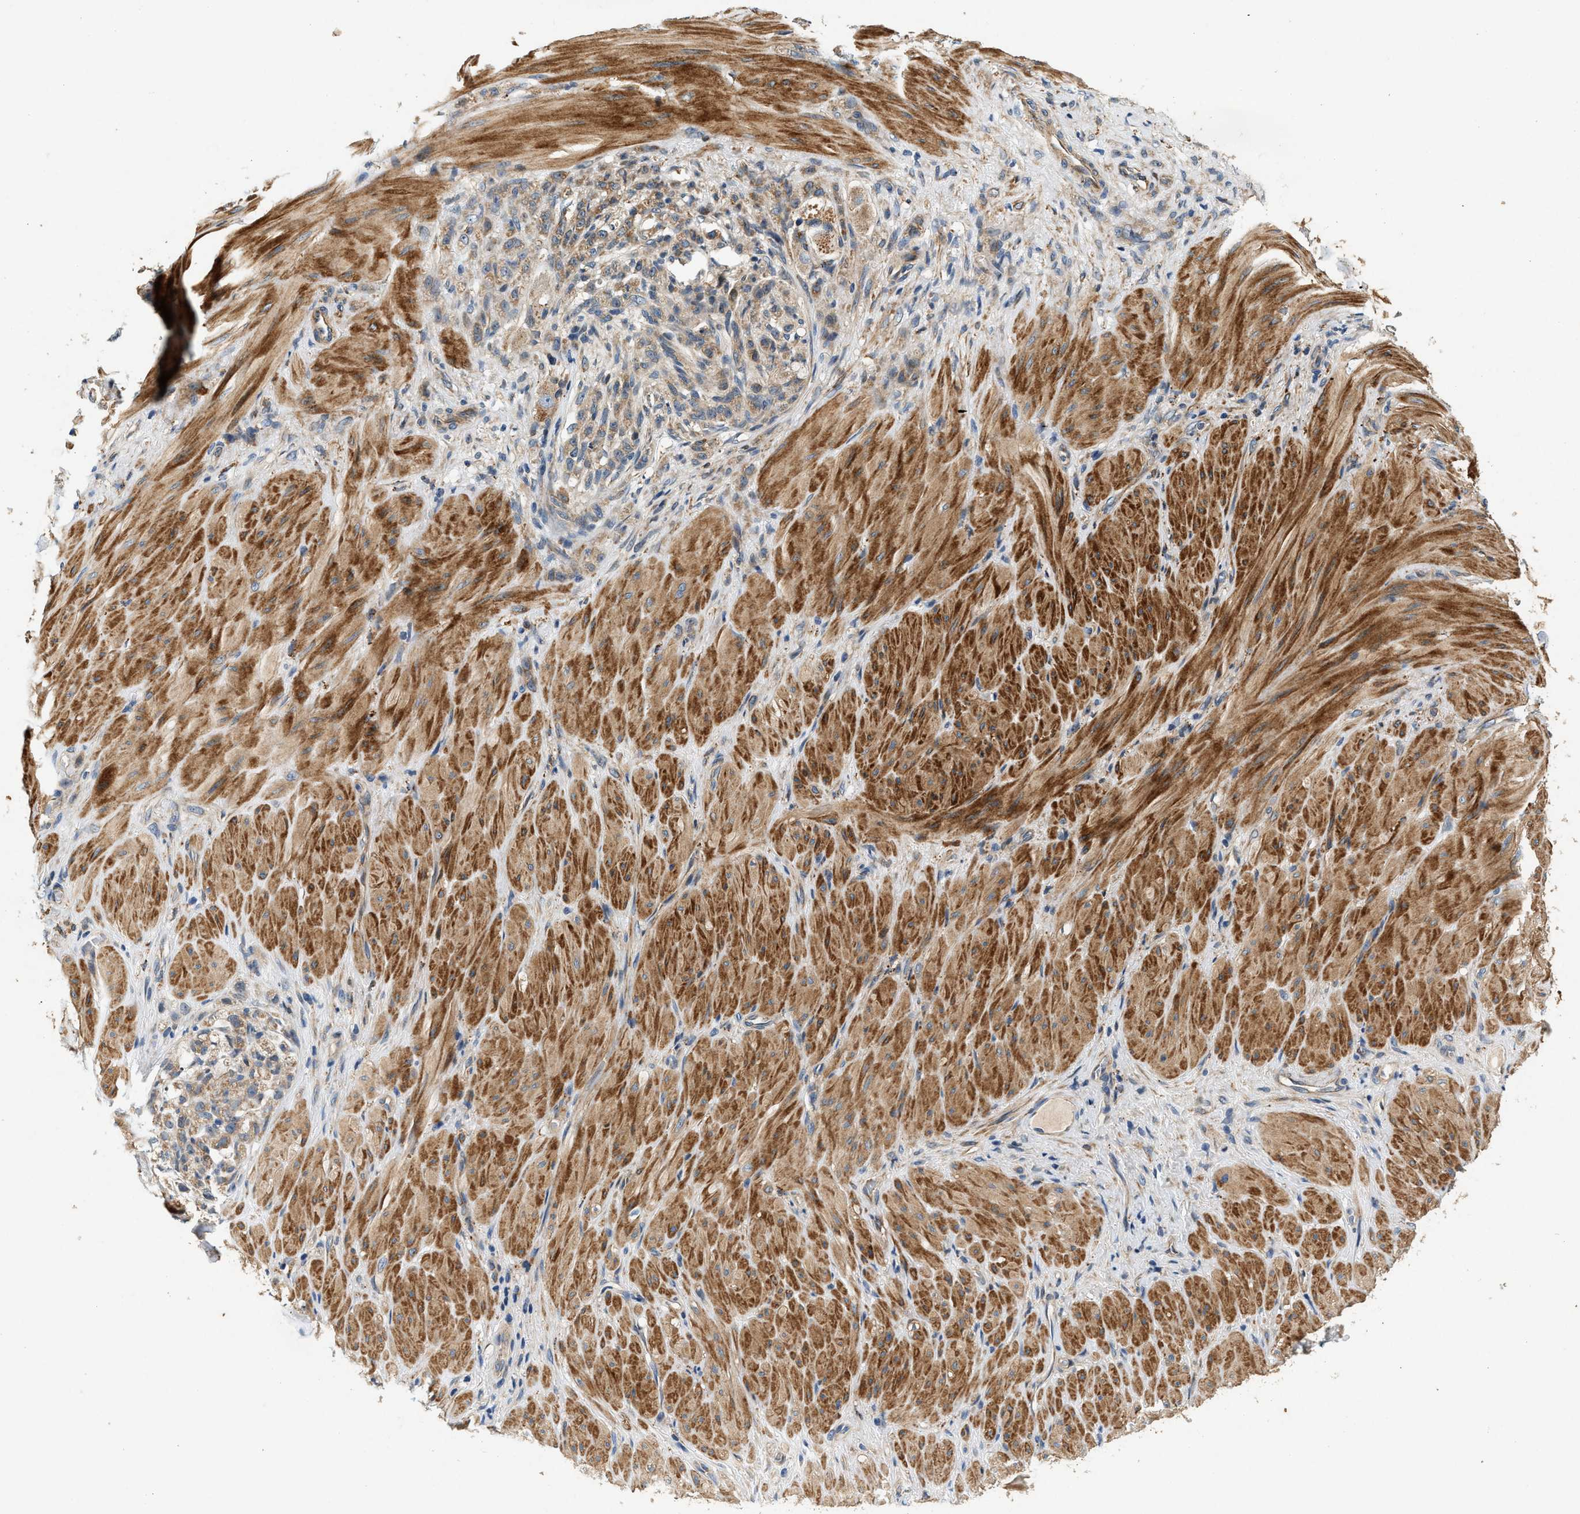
{"staining": {"intensity": "weak", "quantity": ">75%", "location": "cytoplasmic/membranous"}, "tissue": "stomach cancer", "cell_type": "Tumor cells", "image_type": "cancer", "snomed": [{"axis": "morphology", "description": "Normal tissue, NOS"}, {"axis": "morphology", "description": "Adenocarcinoma, NOS"}, {"axis": "topography", "description": "Stomach"}], "caption": "Protein expression analysis of human stomach cancer (adenocarcinoma) reveals weak cytoplasmic/membranous staining in approximately >75% of tumor cells. (DAB IHC, brown staining for protein, blue staining for nuclei).", "gene": "DUSP10", "patient": {"sex": "male", "age": 82}}